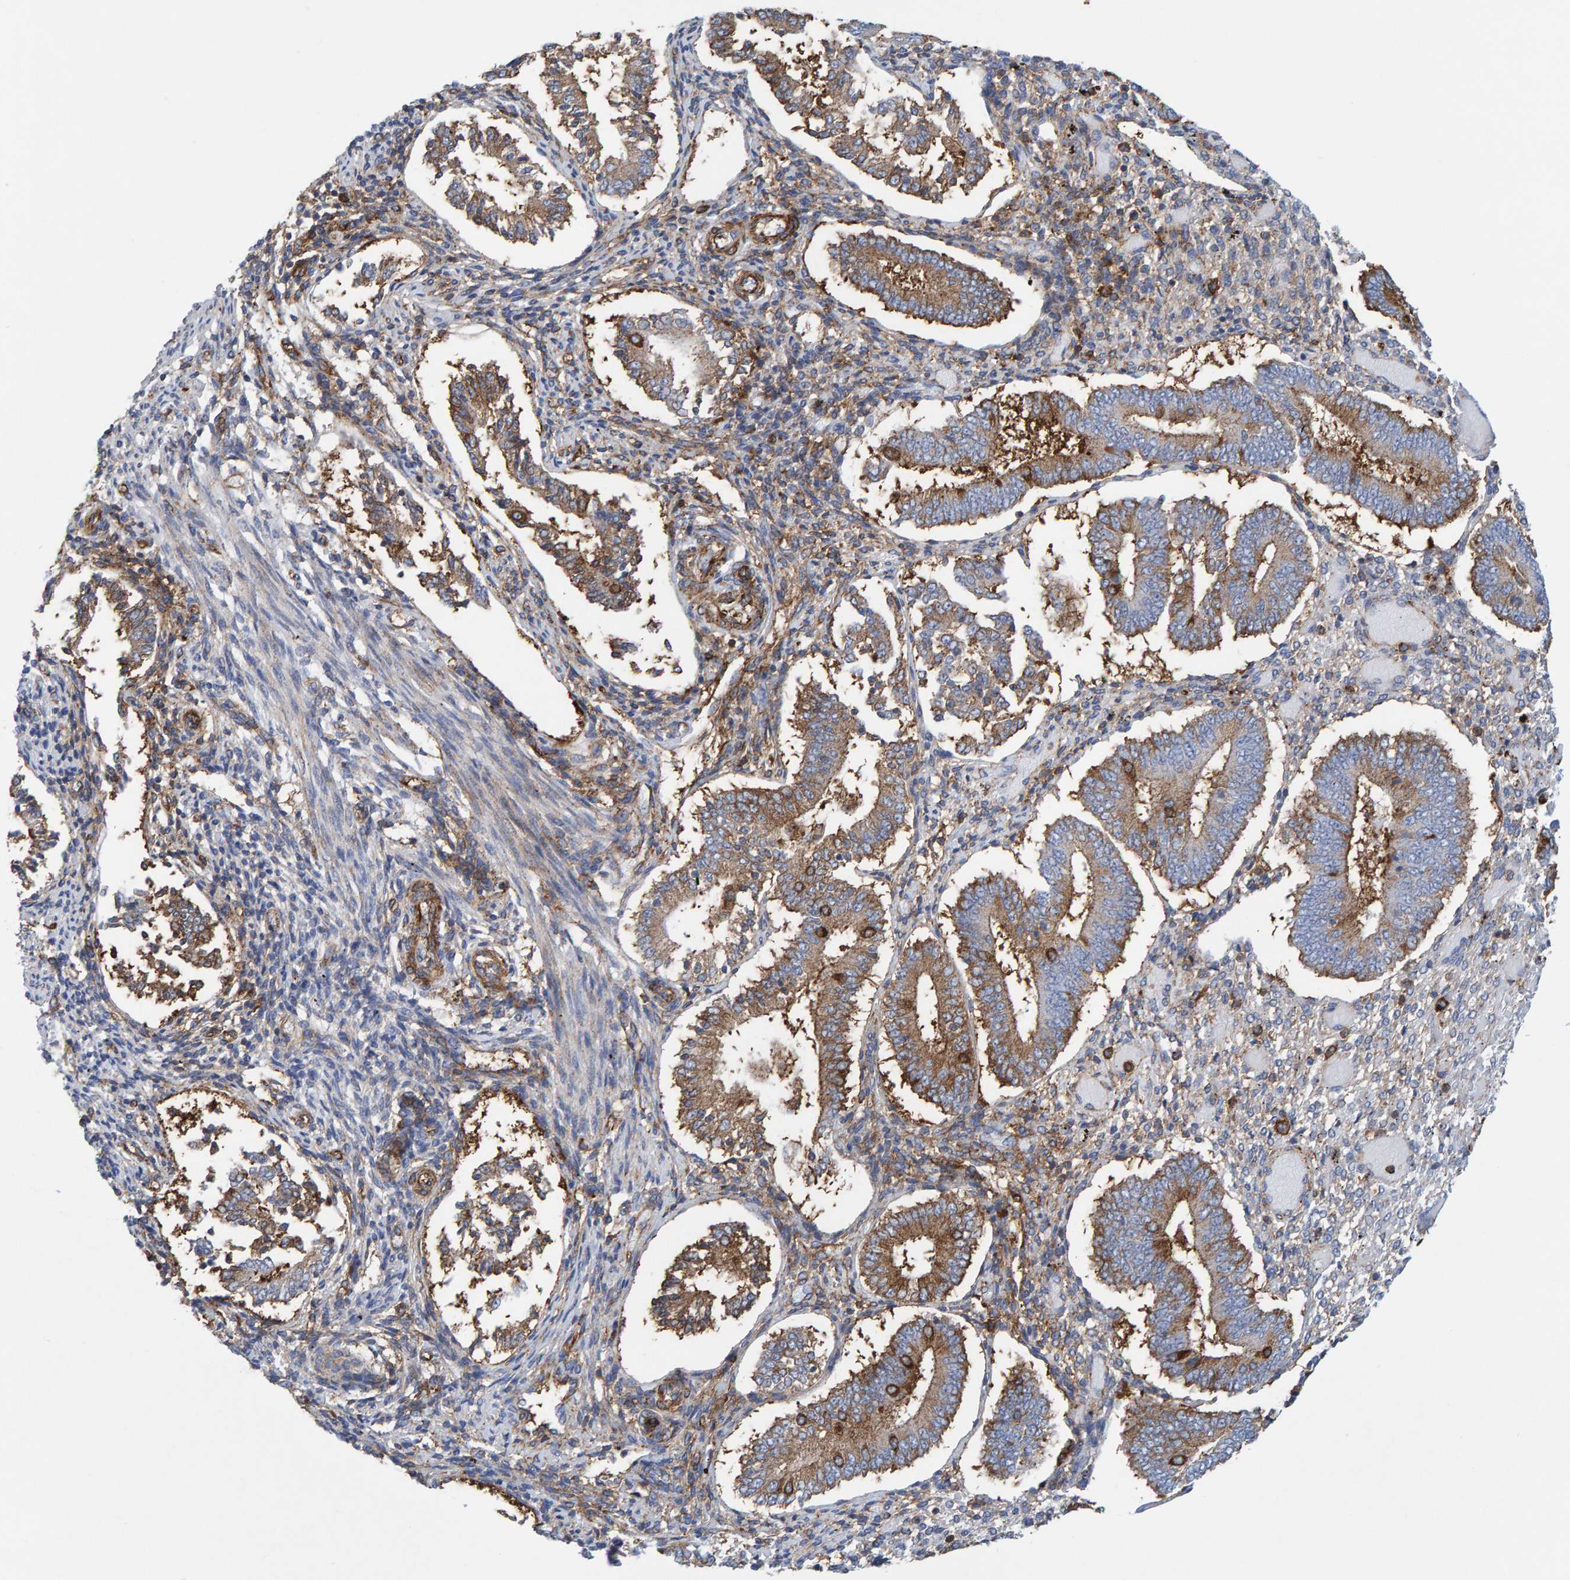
{"staining": {"intensity": "moderate", "quantity": ">75%", "location": "cytoplasmic/membranous"}, "tissue": "endometrium", "cell_type": "Cells in endometrial stroma", "image_type": "normal", "snomed": [{"axis": "morphology", "description": "Normal tissue, NOS"}, {"axis": "topography", "description": "Endometrium"}], "caption": "Endometrium stained with a brown dye reveals moderate cytoplasmic/membranous positive staining in approximately >75% of cells in endometrial stroma.", "gene": "MVP", "patient": {"sex": "female", "age": 42}}